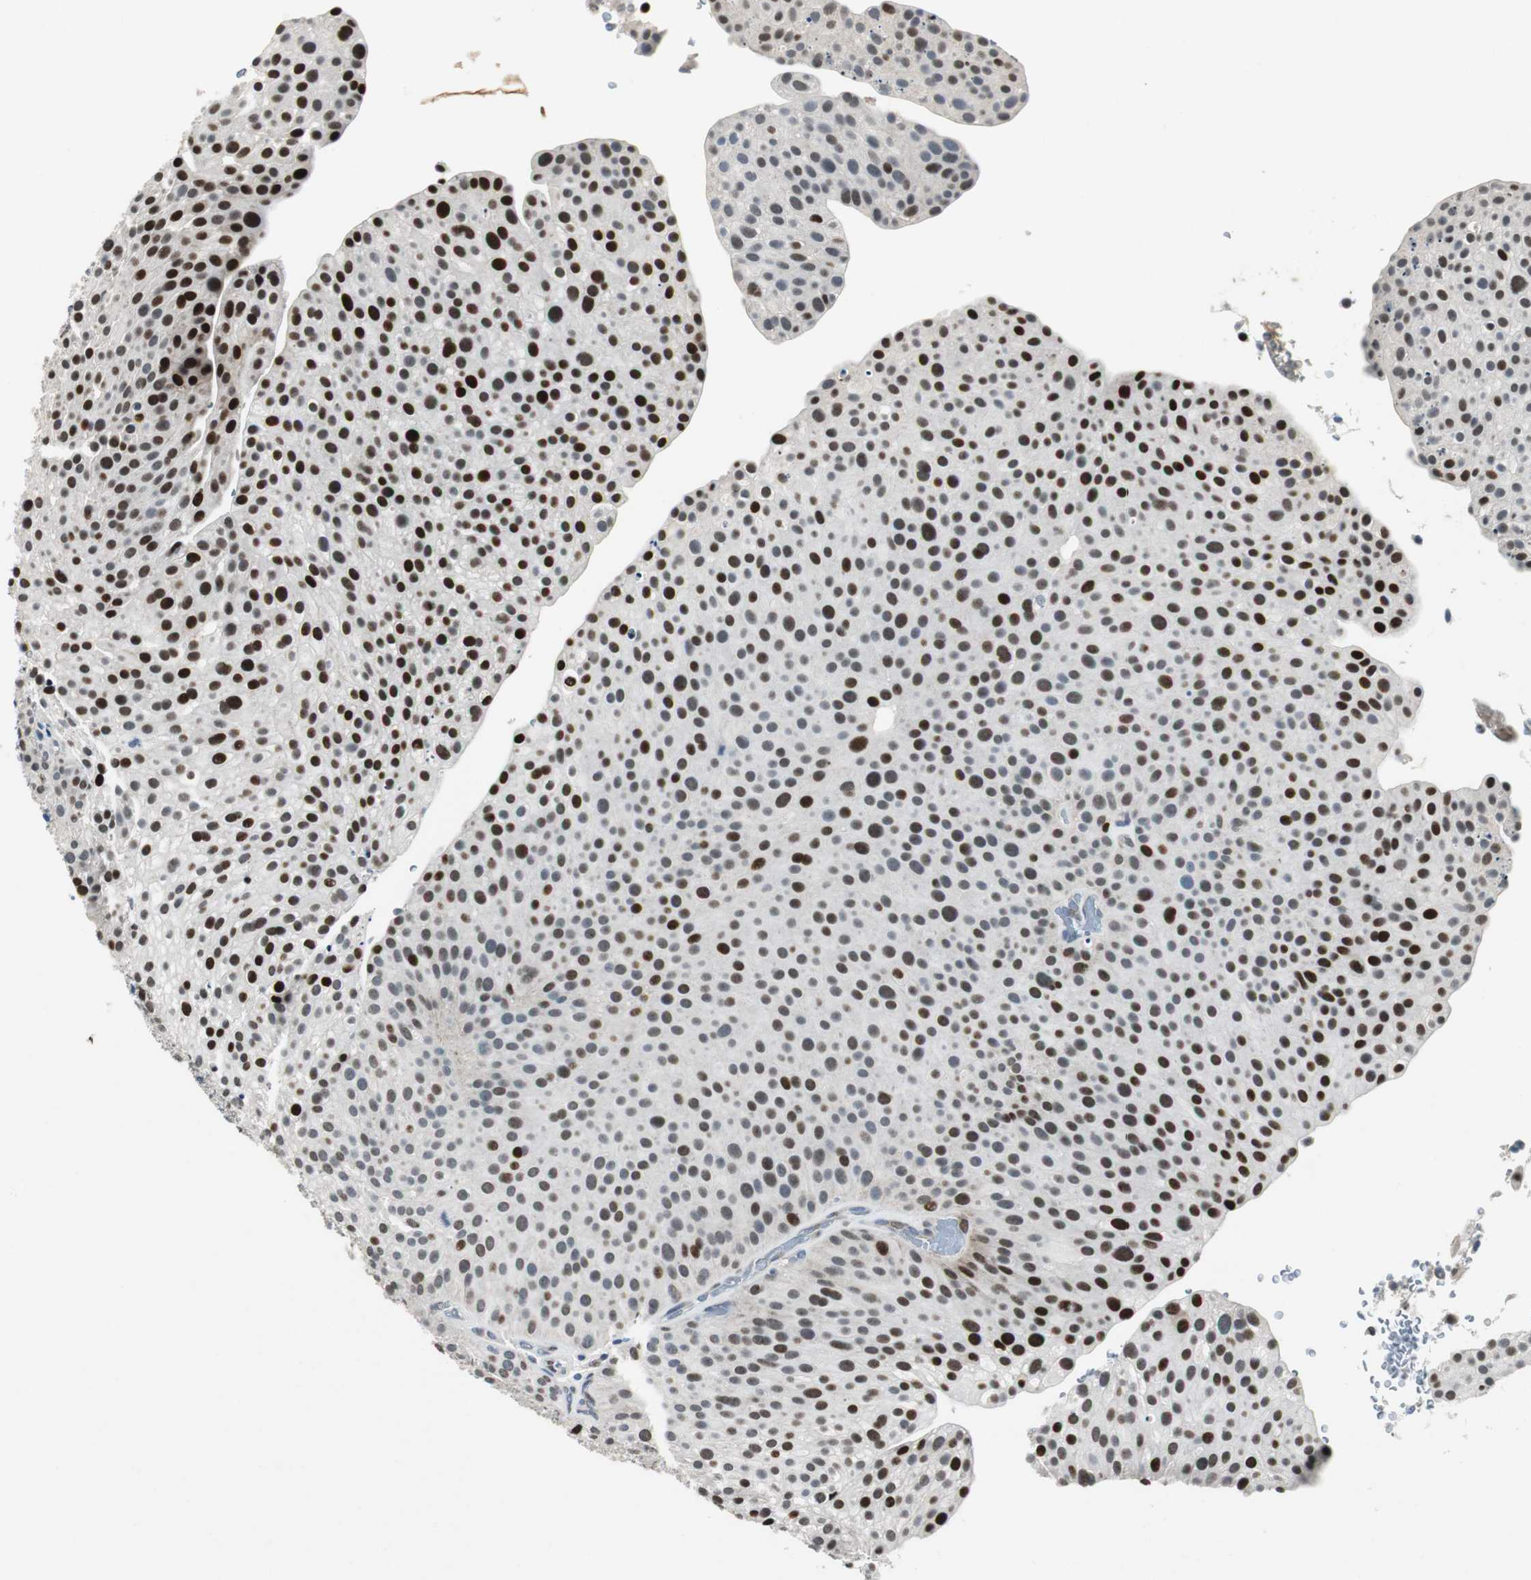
{"staining": {"intensity": "strong", "quantity": ">75%", "location": "nuclear"}, "tissue": "urothelial cancer", "cell_type": "Tumor cells", "image_type": "cancer", "snomed": [{"axis": "morphology", "description": "Urothelial carcinoma, Low grade"}, {"axis": "topography", "description": "Smooth muscle"}, {"axis": "topography", "description": "Urinary bladder"}], "caption": "This micrograph exhibits urothelial cancer stained with immunohistochemistry (IHC) to label a protein in brown. The nuclear of tumor cells show strong positivity for the protein. Nuclei are counter-stained blue.", "gene": "AJUBA", "patient": {"sex": "male", "age": 60}}